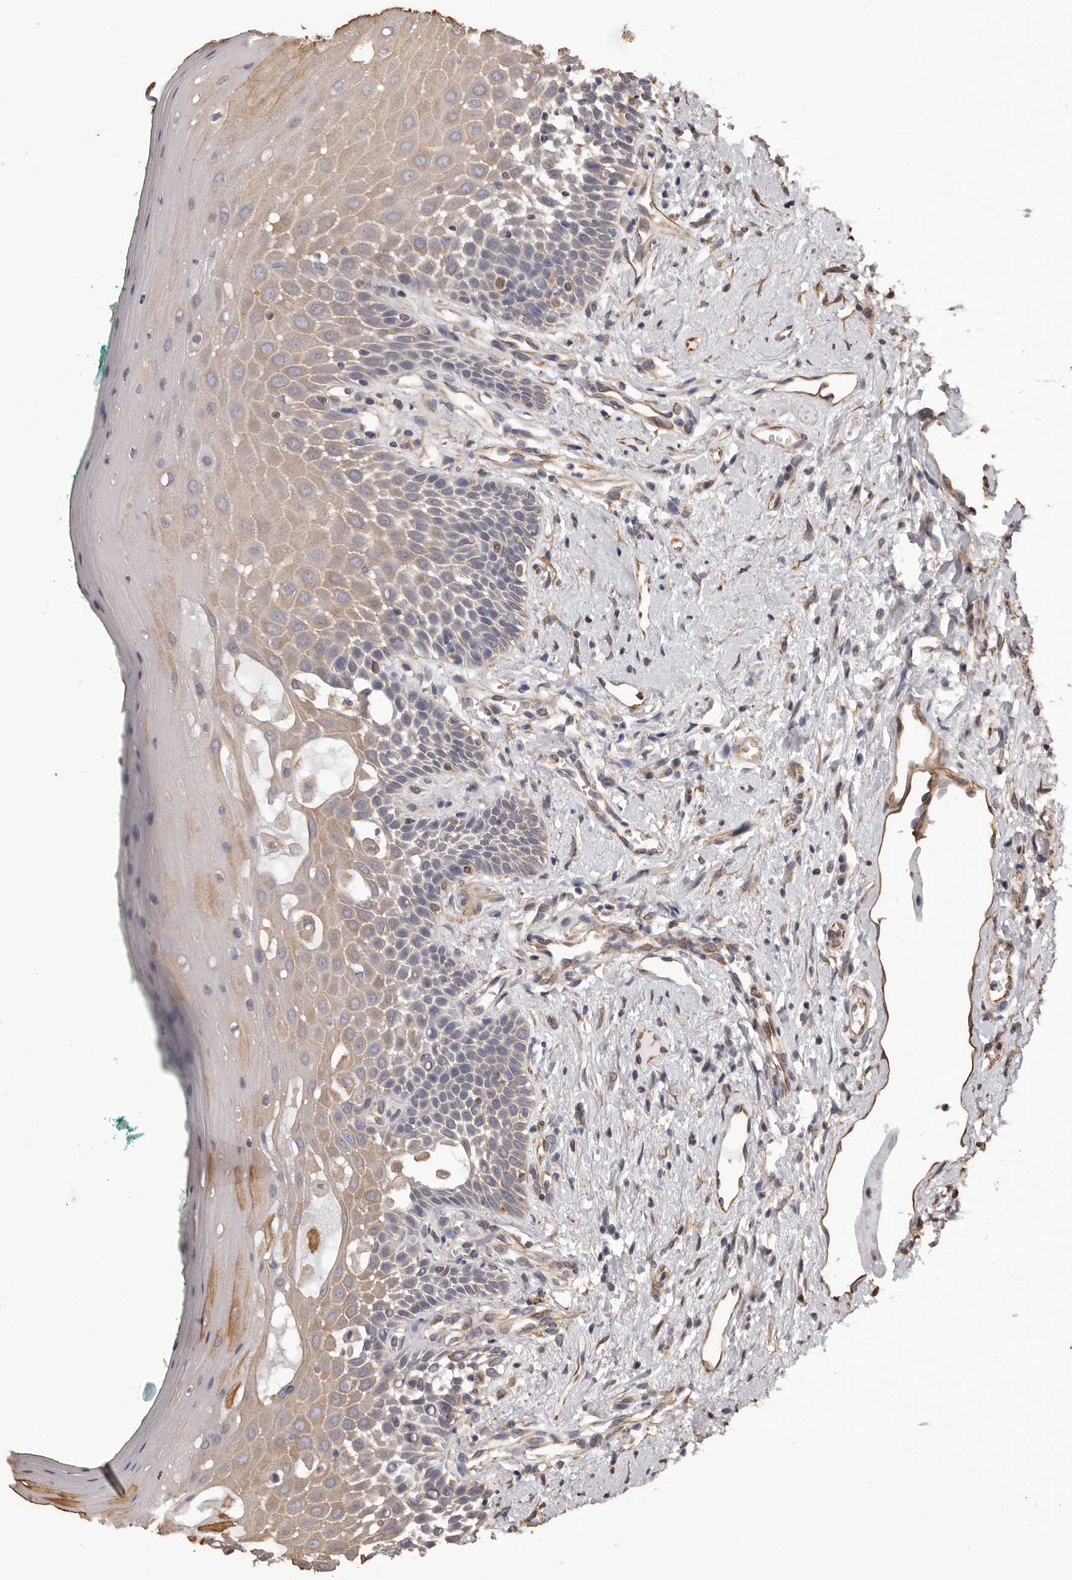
{"staining": {"intensity": "moderate", "quantity": "25%-75%", "location": "cytoplasmic/membranous"}, "tissue": "oral mucosa", "cell_type": "Squamous epithelial cells", "image_type": "normal", "snomed": [{"axis": "morphology", "description": "Normal tissue, NOS"}, {"axis": "topography", "description": "Oral tissue"}], "caption": "Immunohistochemical staining of unremarkable human oral mucosa exhibits moderate cytoplasmic/membranous protein staining in approximately 25%-75% of squamous epithelial cells. The protein is shown in brown color, while the nuclei are stained blue.", "gene": "CEP104", "patient": {"sex": "female", "age": 70}}